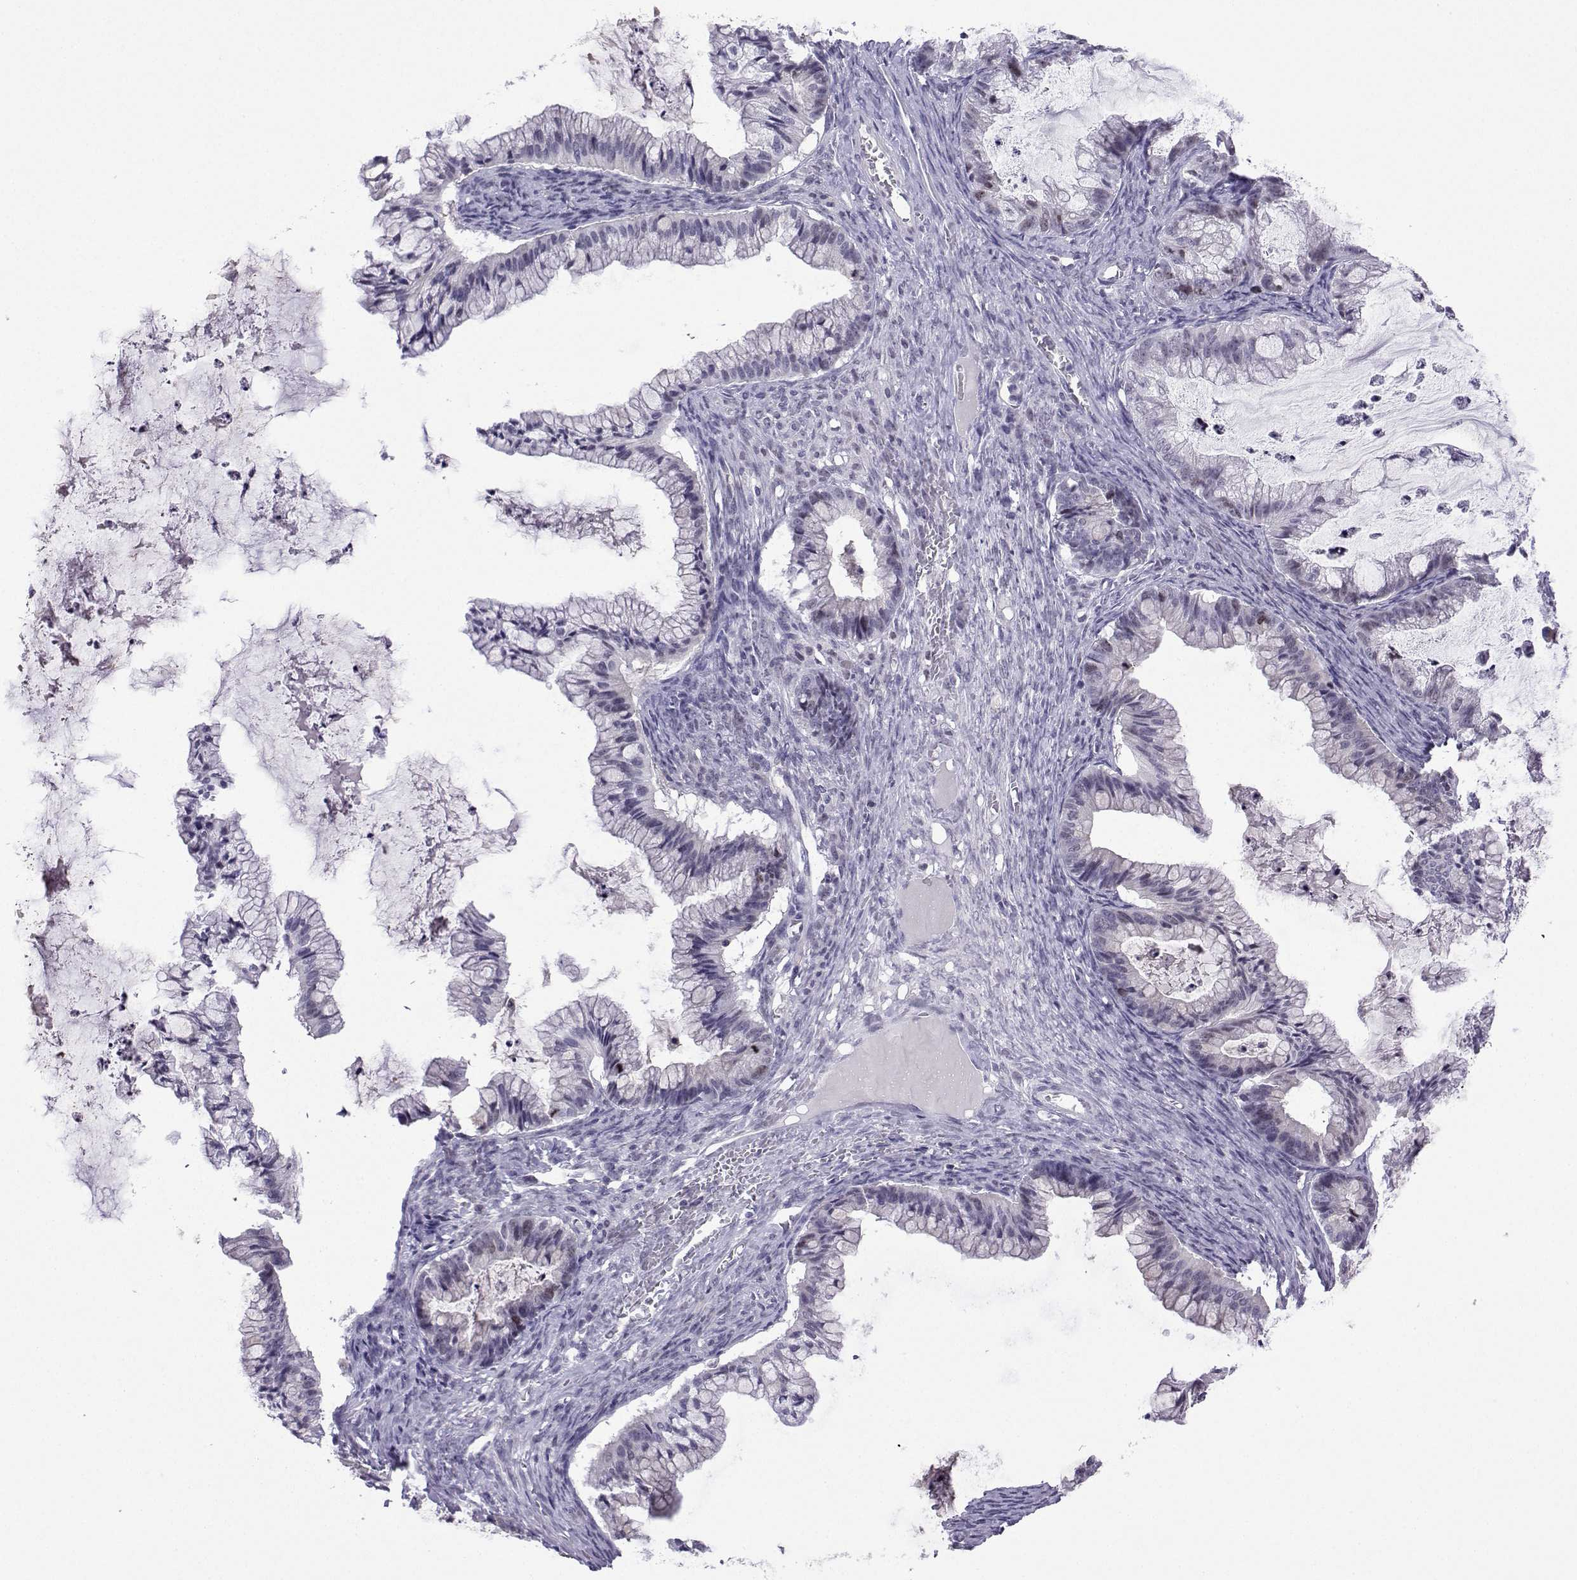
{"staining": {"intensity": "negative", "quantity": "none", "location": "none"}, "tissue": "ovarian cancer", "cell_type": "Tumor cells", "image_type": "cancer", "snomed": [{"axis": "morphology", "description": "Cystadenocarcinoma, mucinous, NOS"}, {"axis": "topography", "description": "Ovary"}], "caption": "Immunohistochemistry (IHC) of ovarian cancer (mucinous cystadenocarcinoma) reveals no staining in tumor cells. The staining was performed using DAB to visualize the protein expression in brown, while the nuclei were stained in blue with hematoxylin (Magnification: 20x).", "gene": "INCENP", "patient": {"sex": "female", "age": 57}}